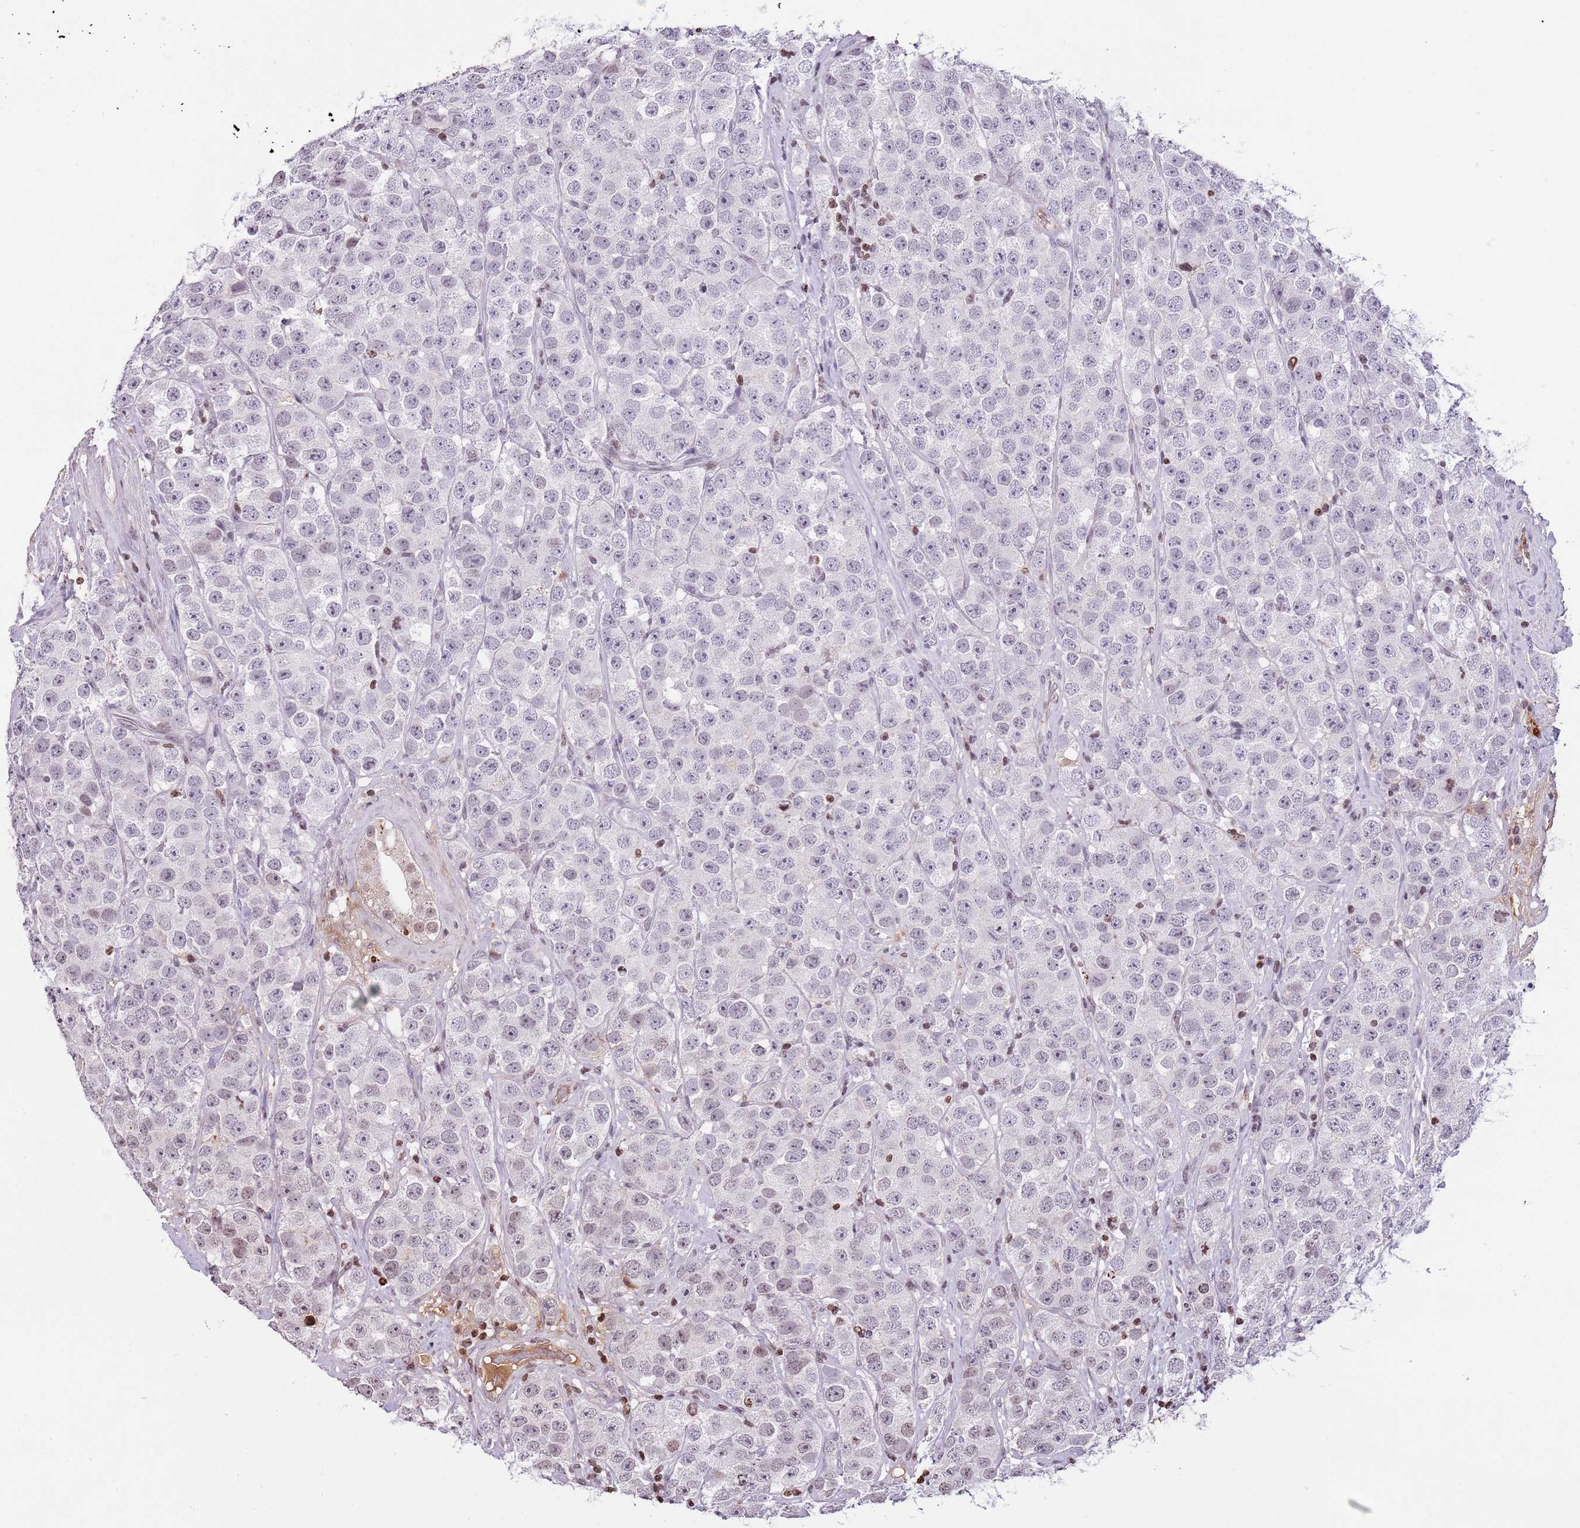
{"staining": {"intensity": "weak", "quantity": "<25%", "location": "nuclear"}, "tissue": "testis cancer", "cell_type": "Tumor cells", "image_type": "cancer", "snomed": [{"axis": "morphology", "description": "Seminoma, NOS"}, {"axis": "topography", "description": "Testis"}], "caption": "The image reveals no staining of tumor cells in seminoma (testis).", "gene": "KPNA3", "patient": {"sex": "male", "age": 28}}